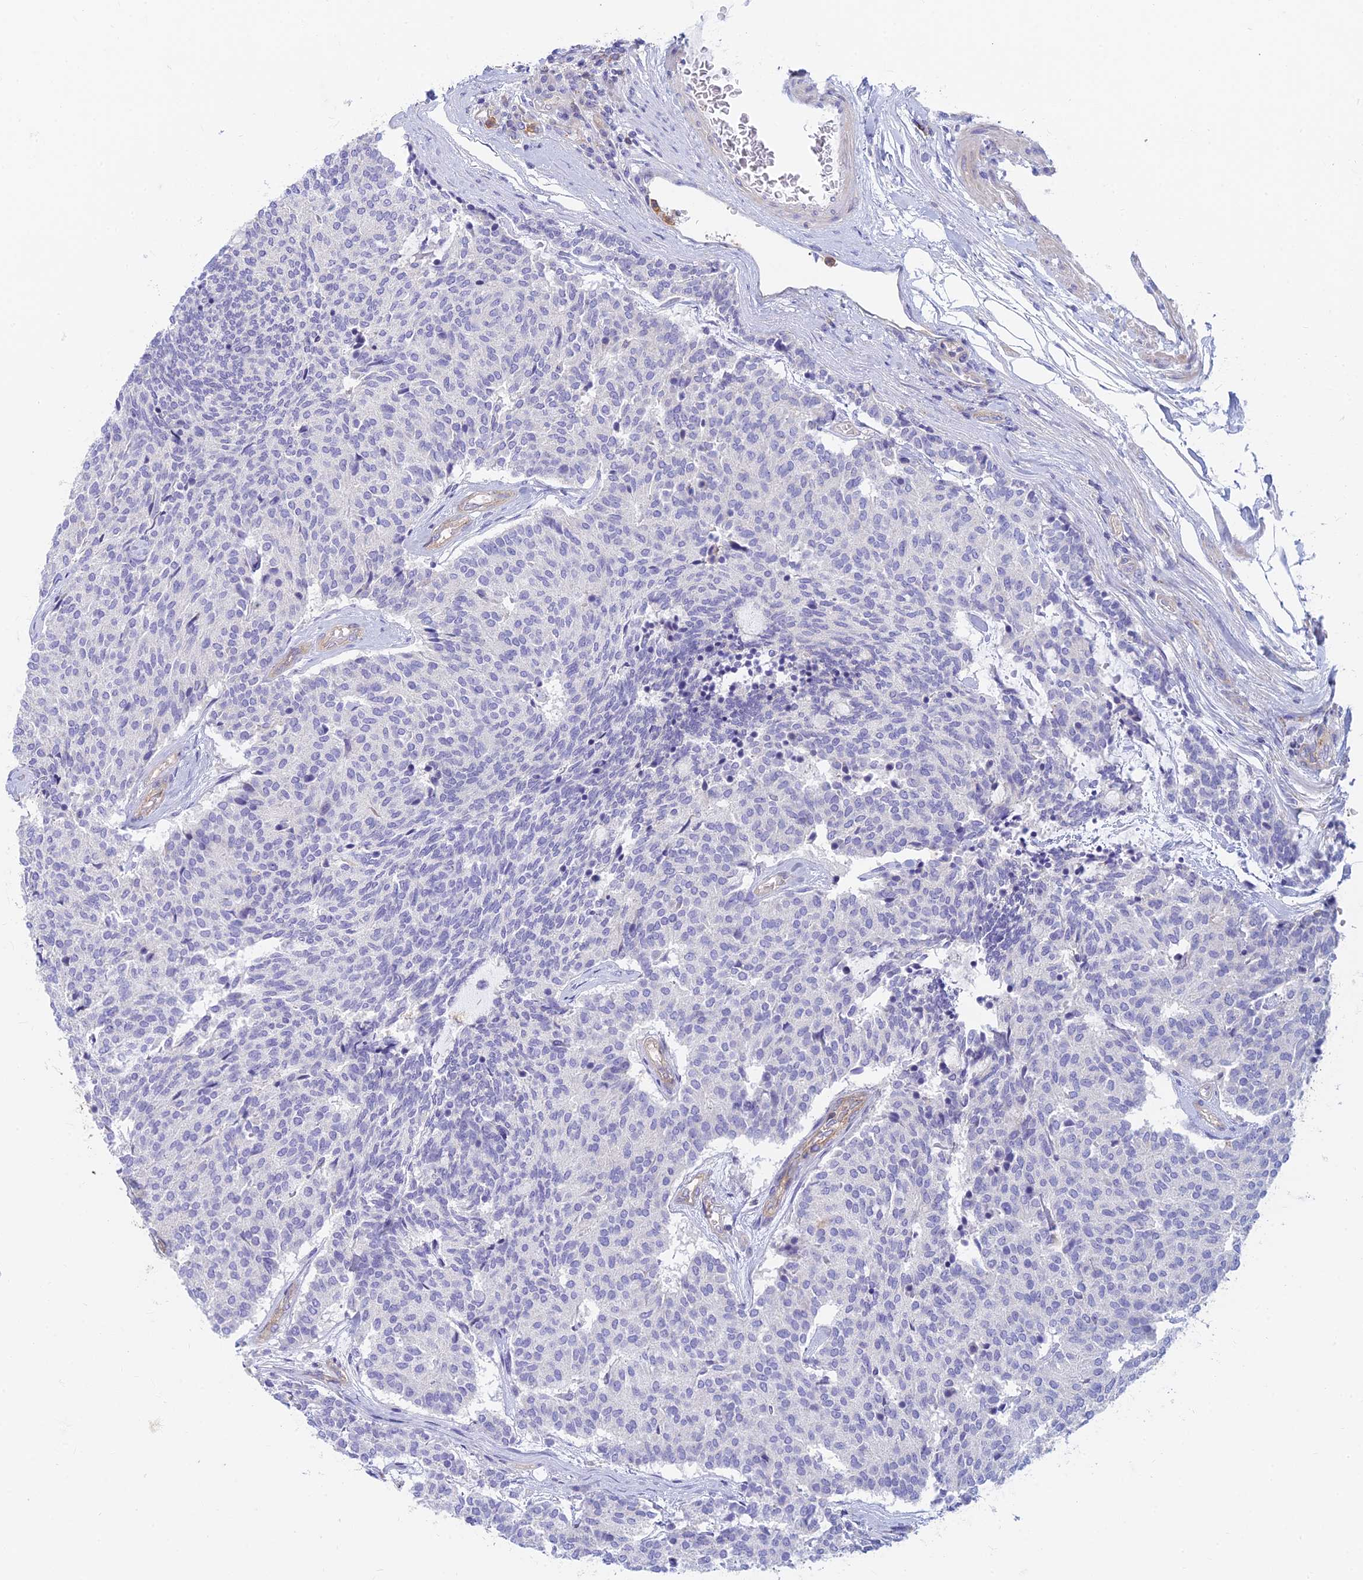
{"staining": {"intensity": "negative", "quantity": "none", "location": "none"}, "tissue": "carcinoid", "cell_type": "Tumor cells", "image_type": "cancer", "snomed": [{"axis": "morphology", "description": "Carcinoid, malignant, NOS"}, {"axis": "topography", "description": "Pancreas"}], "caption": "Tumor cells are negative for protein expression in human carcinoid.", "gene": "STRN4", "patient": {"sex": "female", "age": 54}}